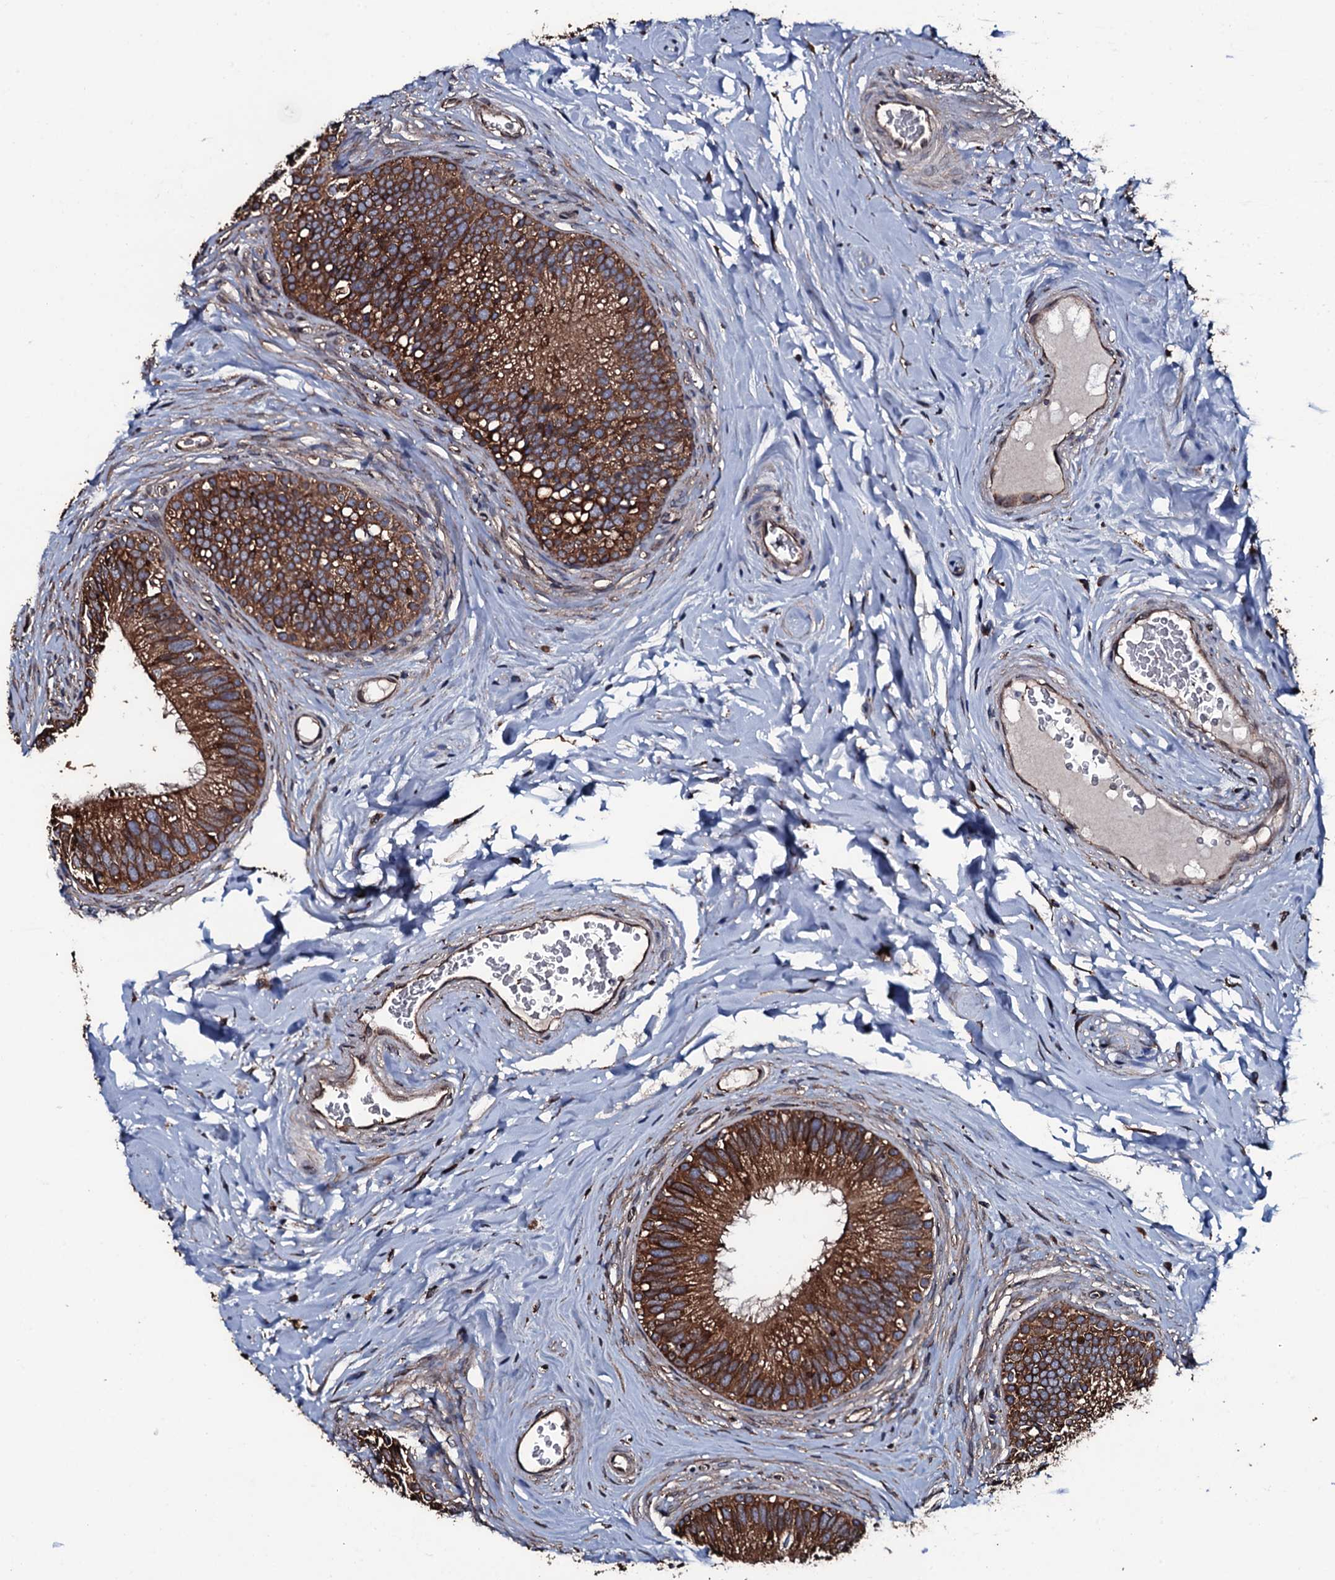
{"staining": {"intensity": "strong", "quantity": ">75%", "location": "cytoplasmic/membranous"}, "tissue": "epididymis", "cell_type": "Glandular cells", "image_type": "normal", "snomed": [{"axis": "morphology", "description": "Normal tissue, NOS"}, {"axis": "topography", "description": "Epididymis"}], "caption": "Immunohistochemistry (IHC) (DAB (3,3'-diaminobenzidine)) staining of benign epididymis demonstrates strong cytoplasmic/membranous protein staining in approximately >75% of glandular cells.", "gene": "RAB12", "patient": {"sex": "male", "age": 33}}